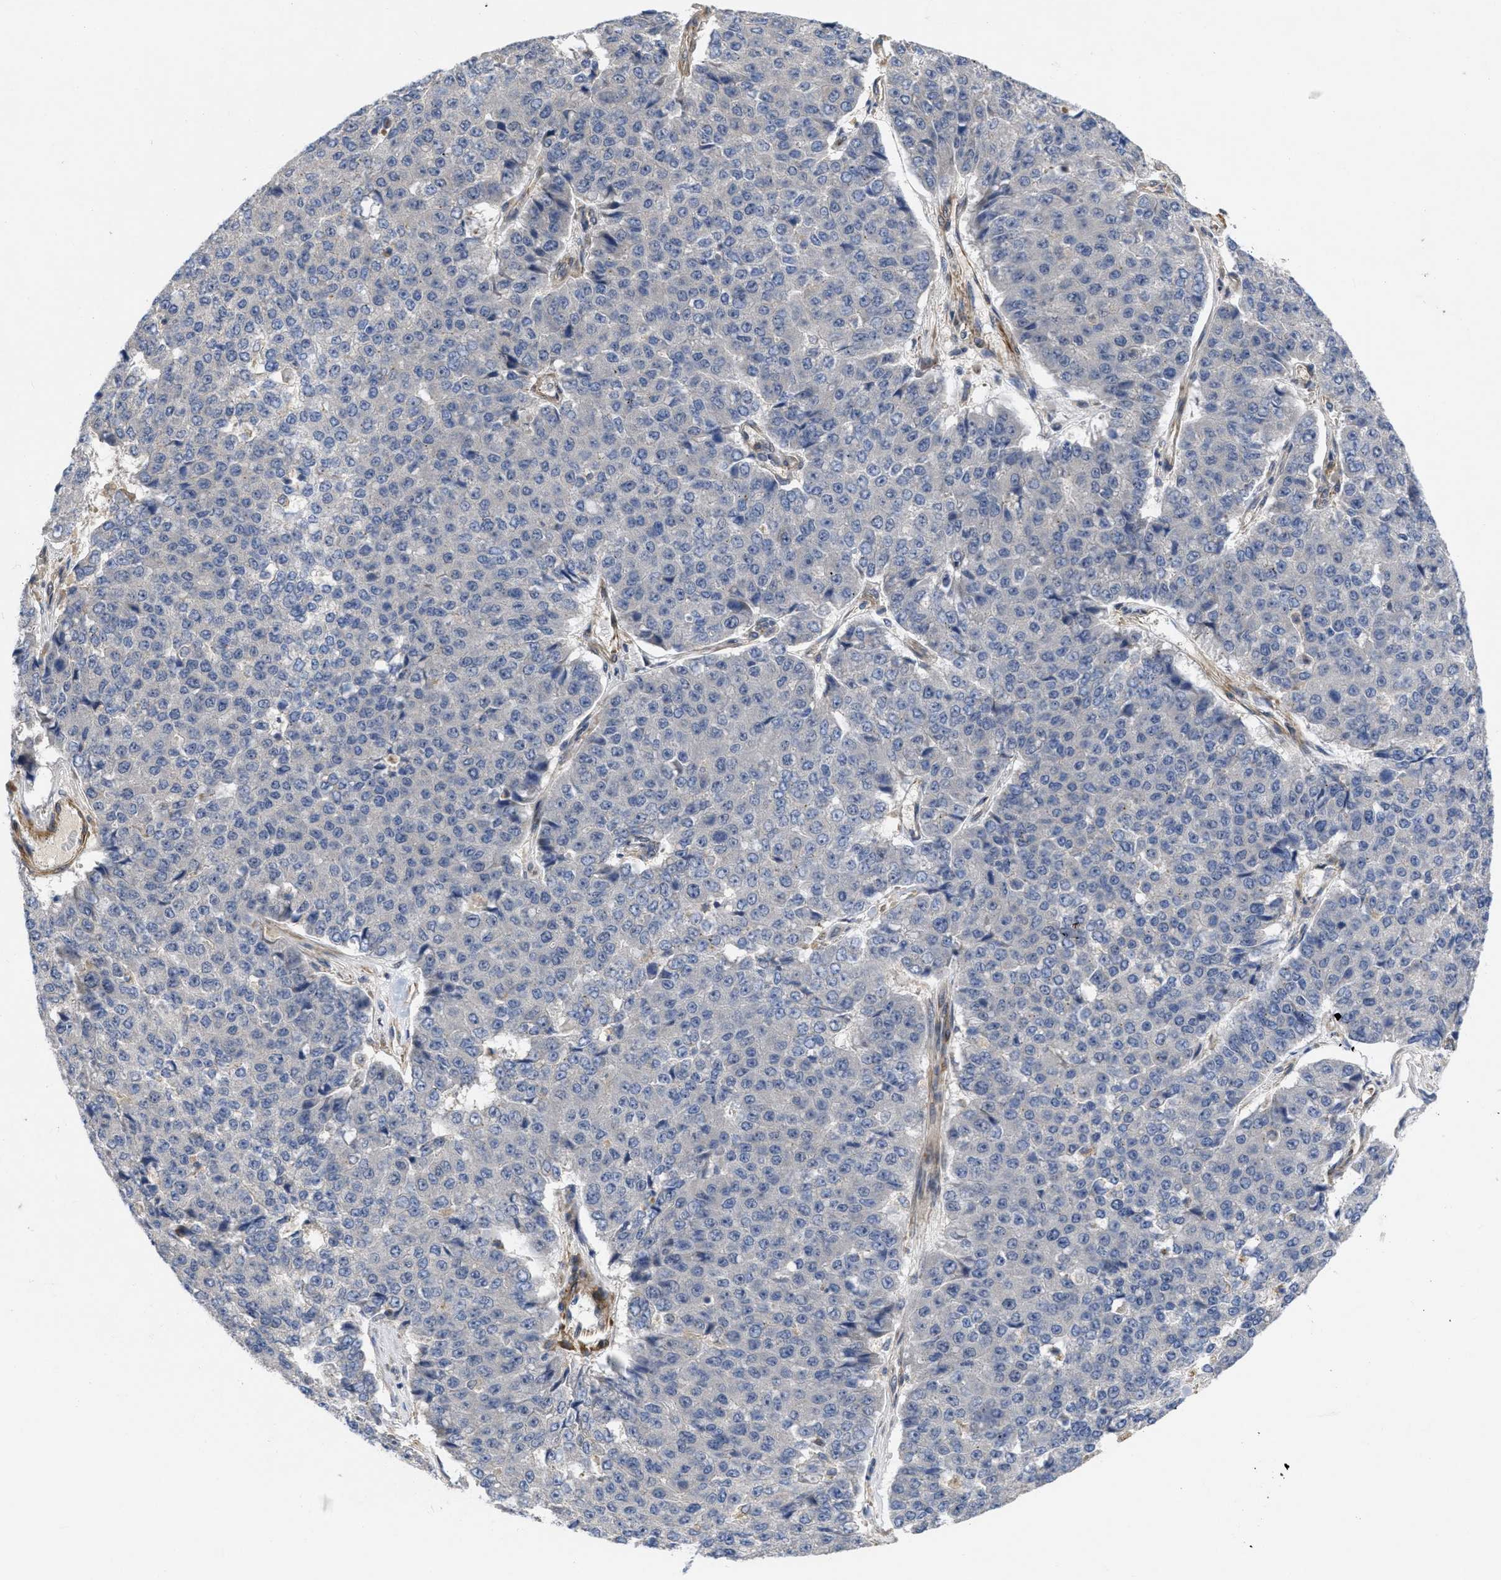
{"staining": {"intensity": "negative", "quantity": "none", "location": "none"}, "tissue": "pancreatic cancer", "cell_type": "Tumor cells", "image_type": "cancer", "snomed": [{"axis": "morphology", "description": "Adenocarcinoma, NOS"}, {"axis": "topography", "description": "Pancreas"}], "caption": "DAB (3,3'-diaminobenzidine) immunohistochemical staining of pancreatic cancer (adenocarcinoma) displays no significant positivity in tumor cells. (DAB (3,3'-diaminobenzidine) IHC with hematoxylin counter stain).", "gene": "ARHGEF26", "patient": {"sex": "male", "age": 50}}